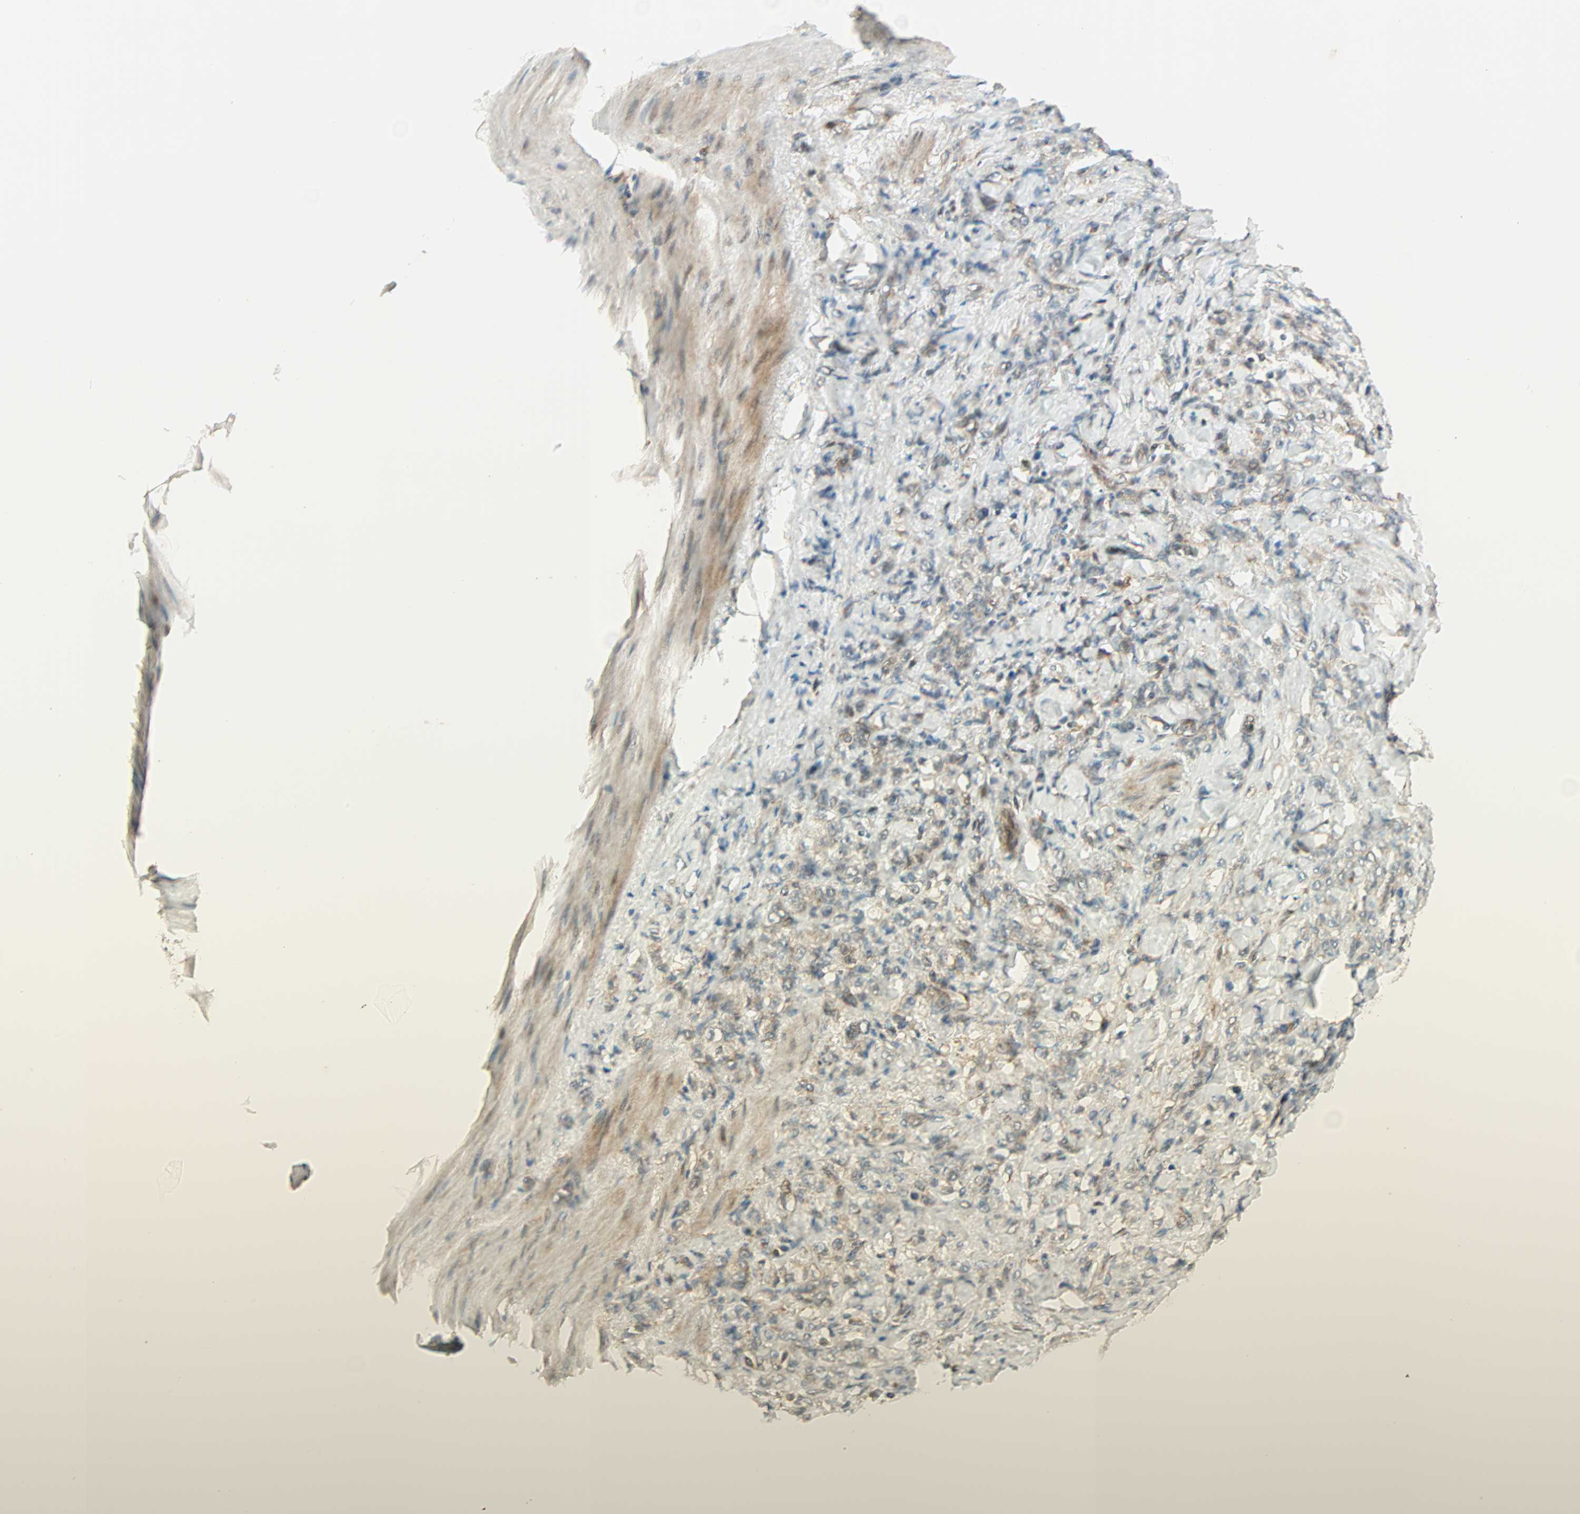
{"staining": {"intensity": "weak", "quantity": ">75%", "location": "cytoplasmic/membranous"}, "tissue": "stomach cancer", "cell_type": "Tumor cells", "image_type": "cancer", "snomed": [{"axis": "morphology", "description": "Adenocarcinoma, NOS"}, {"axis": "topography", "description": "Stomach"}], "caption": "This is a photomicrograph of IHC staining of stomach adenocarcinoma, which shows weak staining in the cytoplasmic/membranous of tumor cells.", "gene": "PNPLA6", "patient": {"sex": "male", "age": 82}}